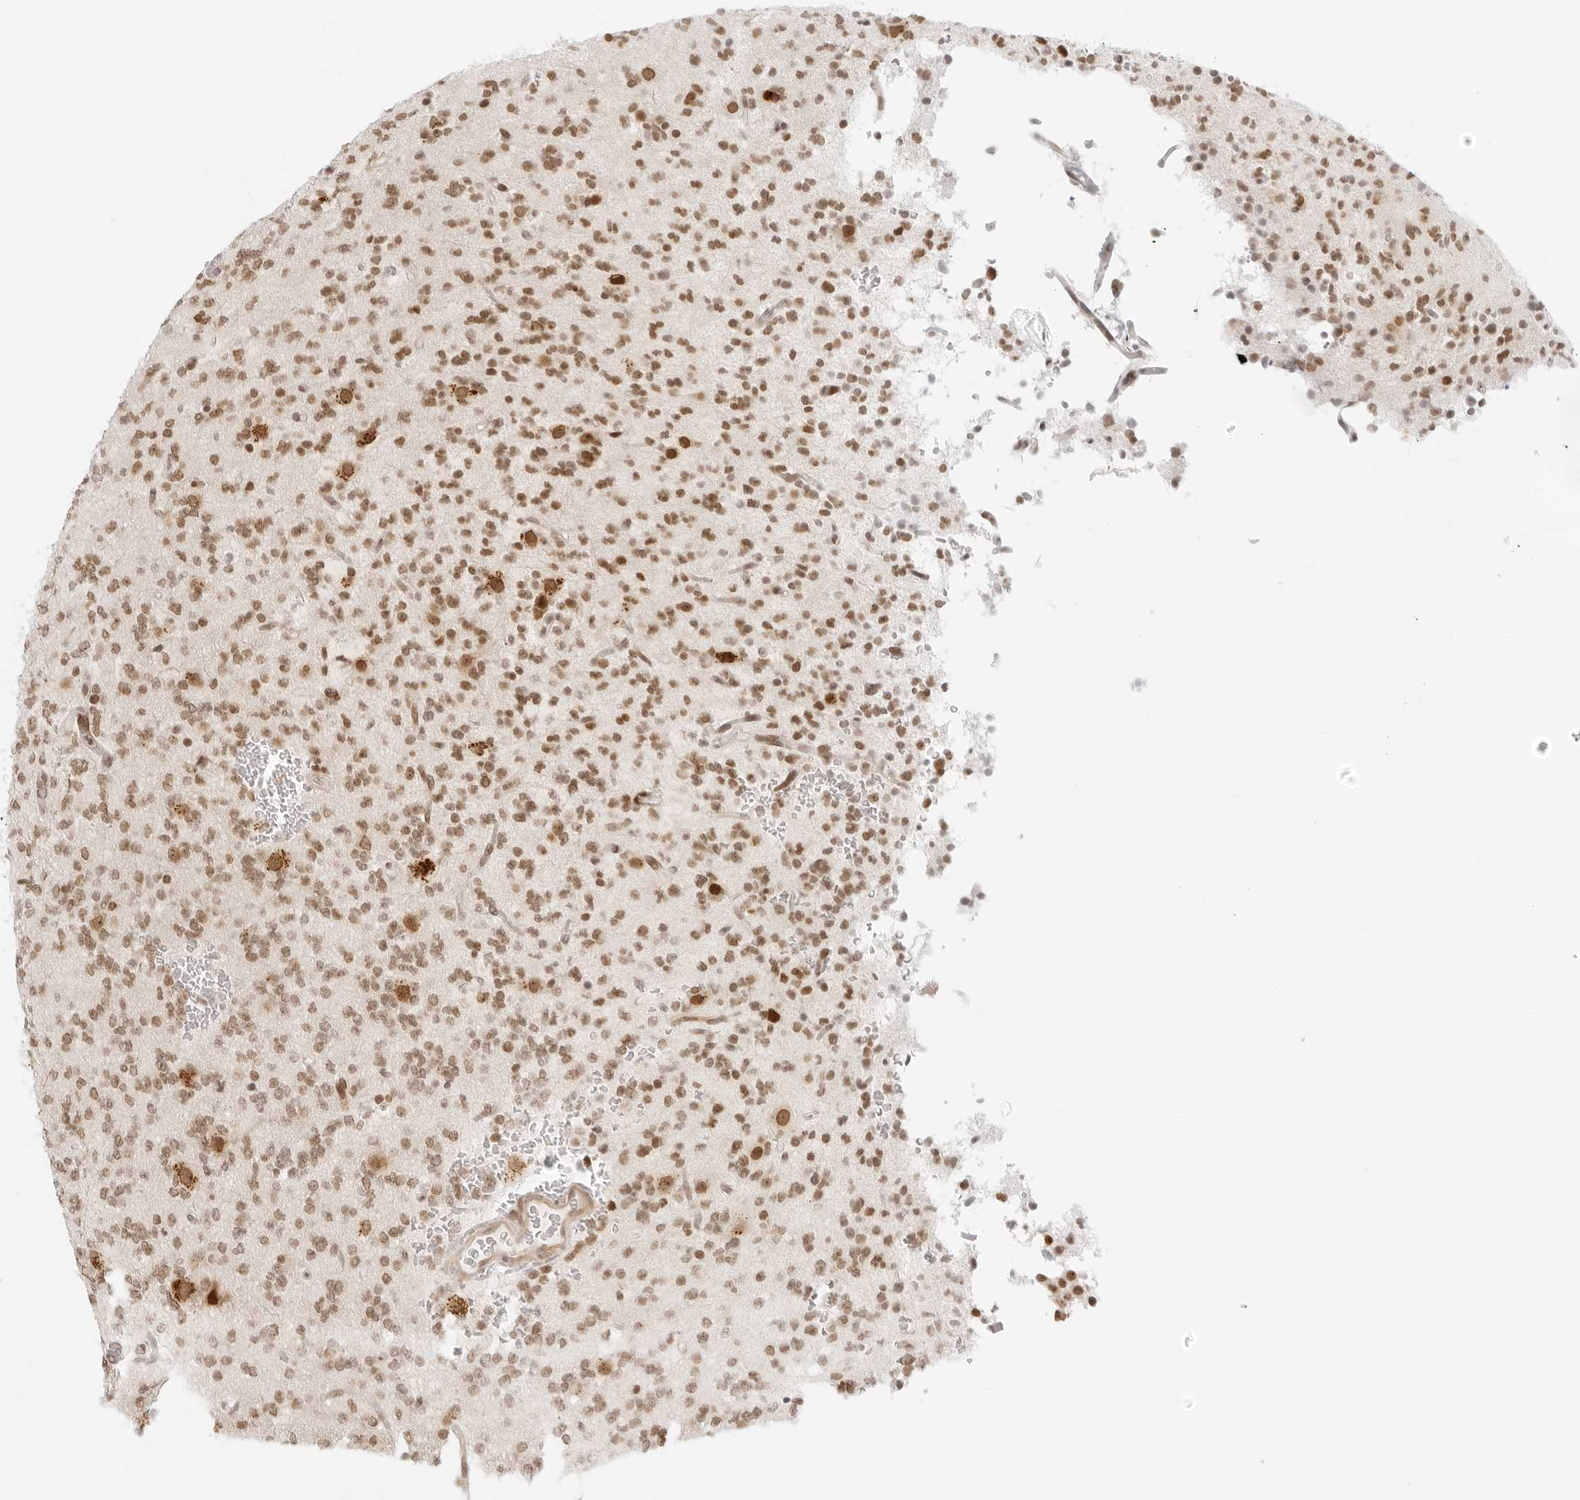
{"staining": {"intensity": "moderate", "quantity": ">75%", "location": "nuclear"}, "tissue": "glioma", "cell_type": "Tumor cells", "image_type": "cancer", "snomed": [{"axis": "morphology", "description": "Glioma, malignant, Low grade"}, {"axis": "topography", "description": "Brain"}], "caption": "Immunohistochemistry (DAB) staining of human glioma exhibits moderate nuclear protein staining in about >75% of tumor cells. Nuclei are stained in blue.", "gene": "RCC1", "patient": {"sex": "male", "age": 38}}